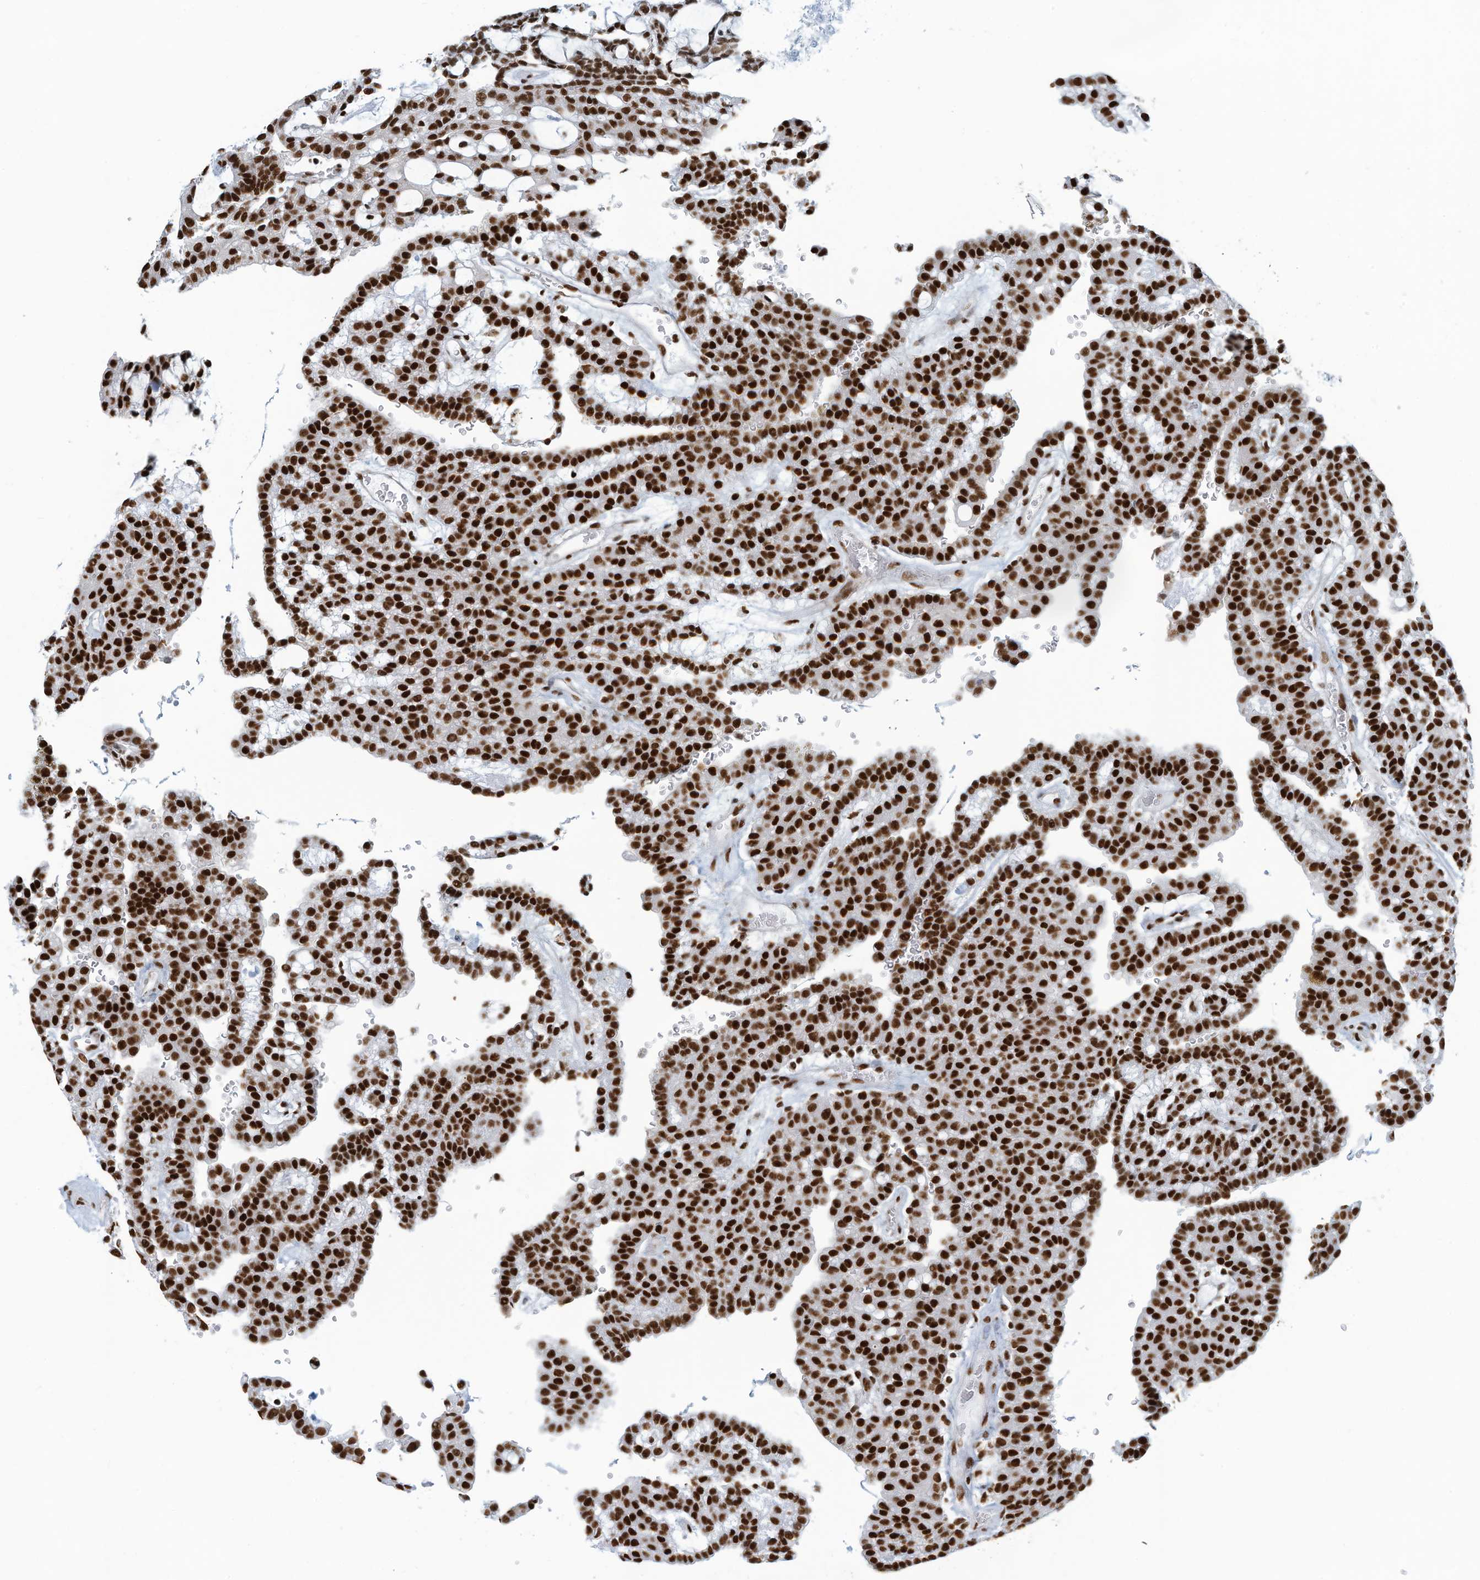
{"staining": {"intensity": "strong", "quantity": ">75%", "location": "nuclear"}, "tissue": "renal cancer", "cell_type": "Tumor cells", "image_type": "cancer", "snomed": [{"axis": "morphology", "description": "Adenocarcinoma, NOS"}, {"axis": "topography", "description": "Kidney"}], "caption": "IHC staining of adenocarcinoma (renal), which displays high levels of strong nuclear positivity in about >75% of tumor cells indicating strong nuclear protein expression. The staining was performed using DAB (brown) for protein detection and nuclei were counterstained in hematoxylin (blue).", "gene": "SARNP", "patient": {"sex": "male", "age": 63}}